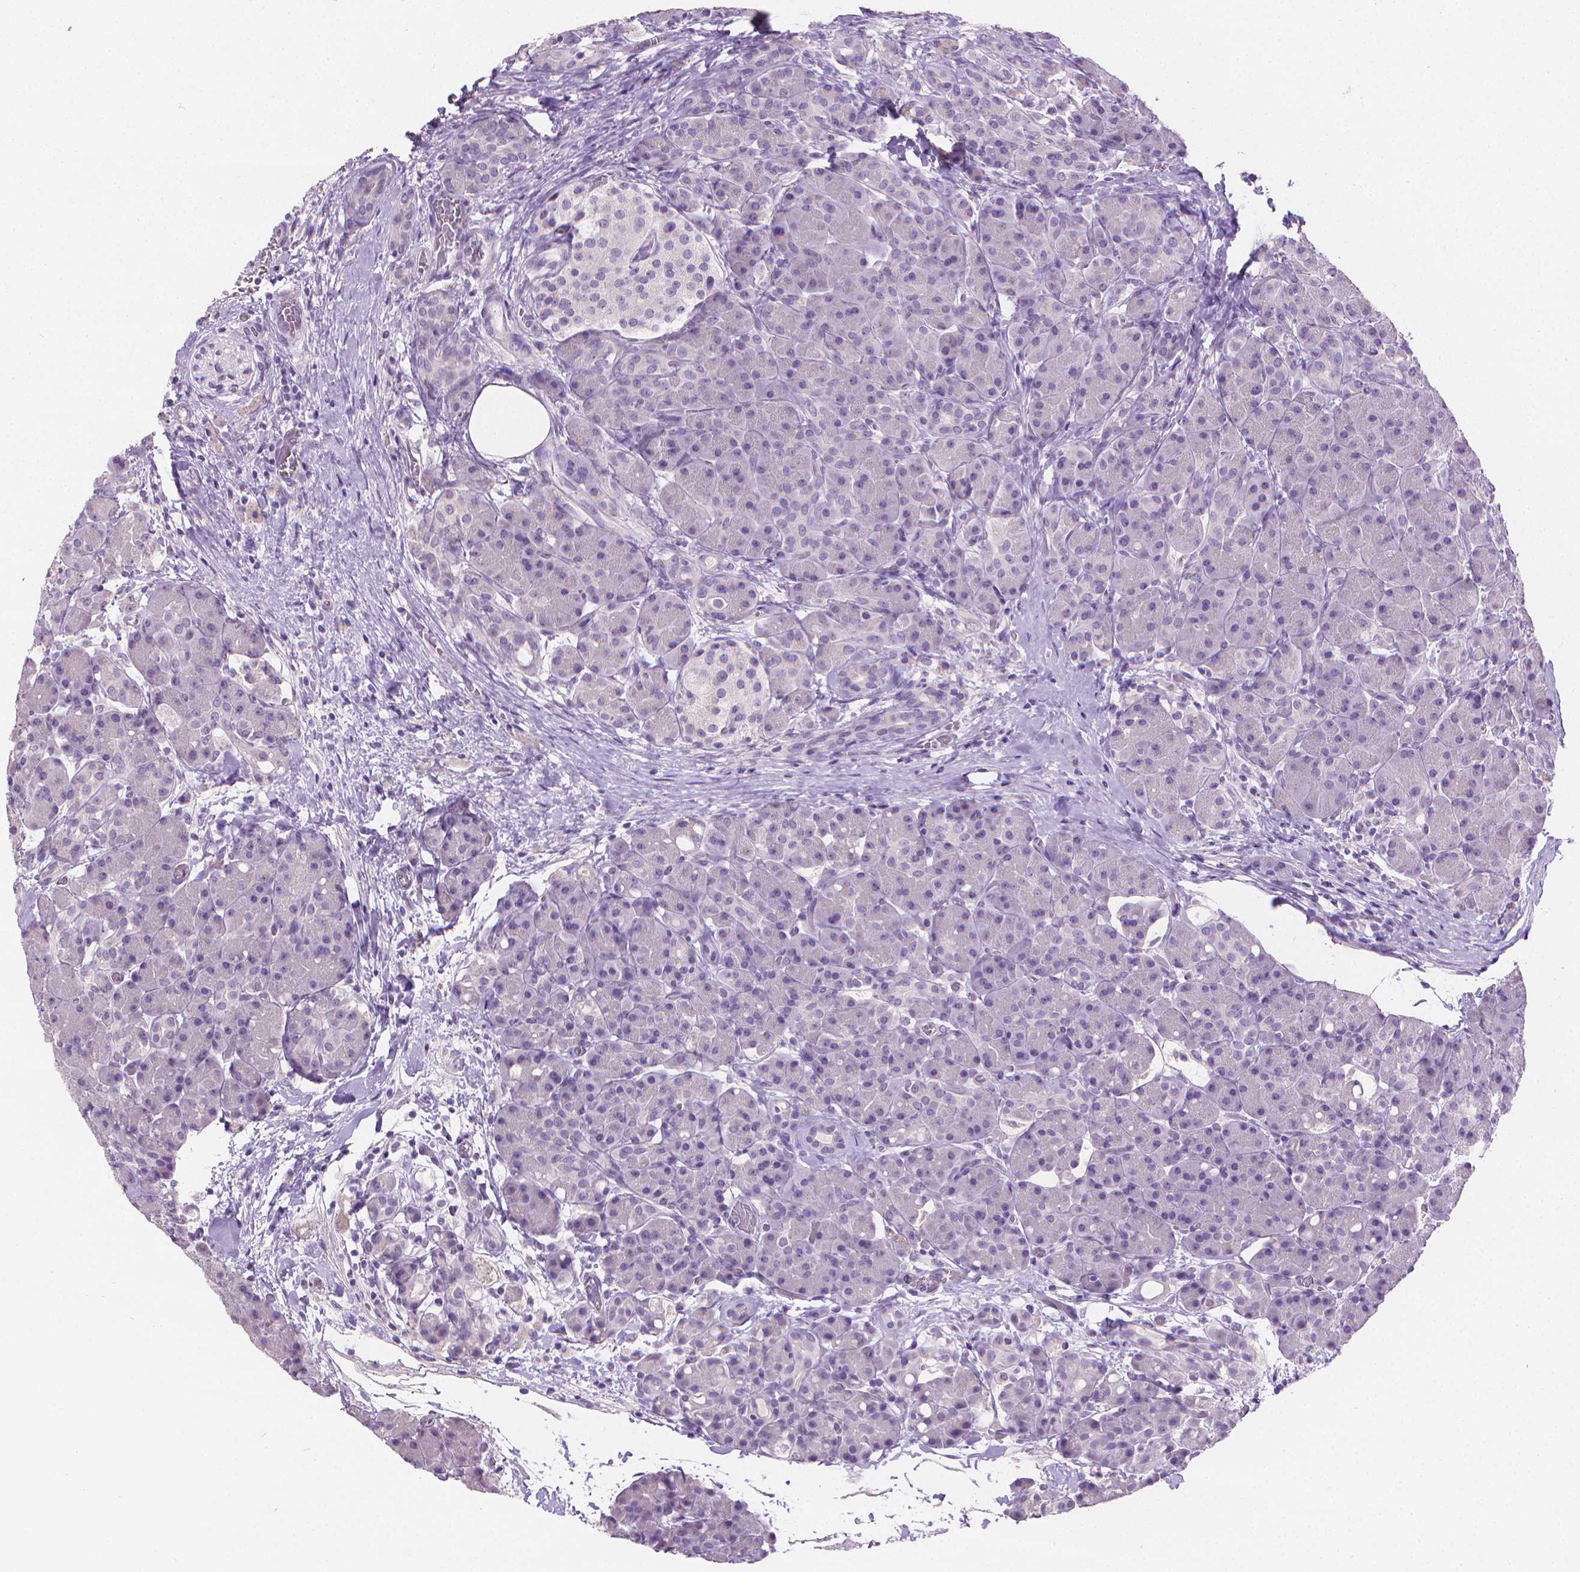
{"staining": {"intensity": "negative", "quantity": "none", "location": "none"}, "tissue": "pancreas", "cell_type": "Exocrine glandular cells", "image_type": "normal", "snomed": [{"axis": "morphology", "description": "Normal tissue, NOS"}, {"axis": "topography", "description": "Pancreas"}], "caption": "High magnification brightfield microscopy of benign pancreas stained with DAB (3,3'-diaminobenzidine) (brown) and counterstained with hematoxylin (blue): exocrine glandular cells show no significant expression. (Stains: DAB (3,3'-diaminobenzidine) immunohistochemistry (IHC) with hematoxylin counter stain, Microscopy: brightfield microscopy at high magnification).", "gene": "TNNI2", "patient": {"sex": "male", "age": 55}}